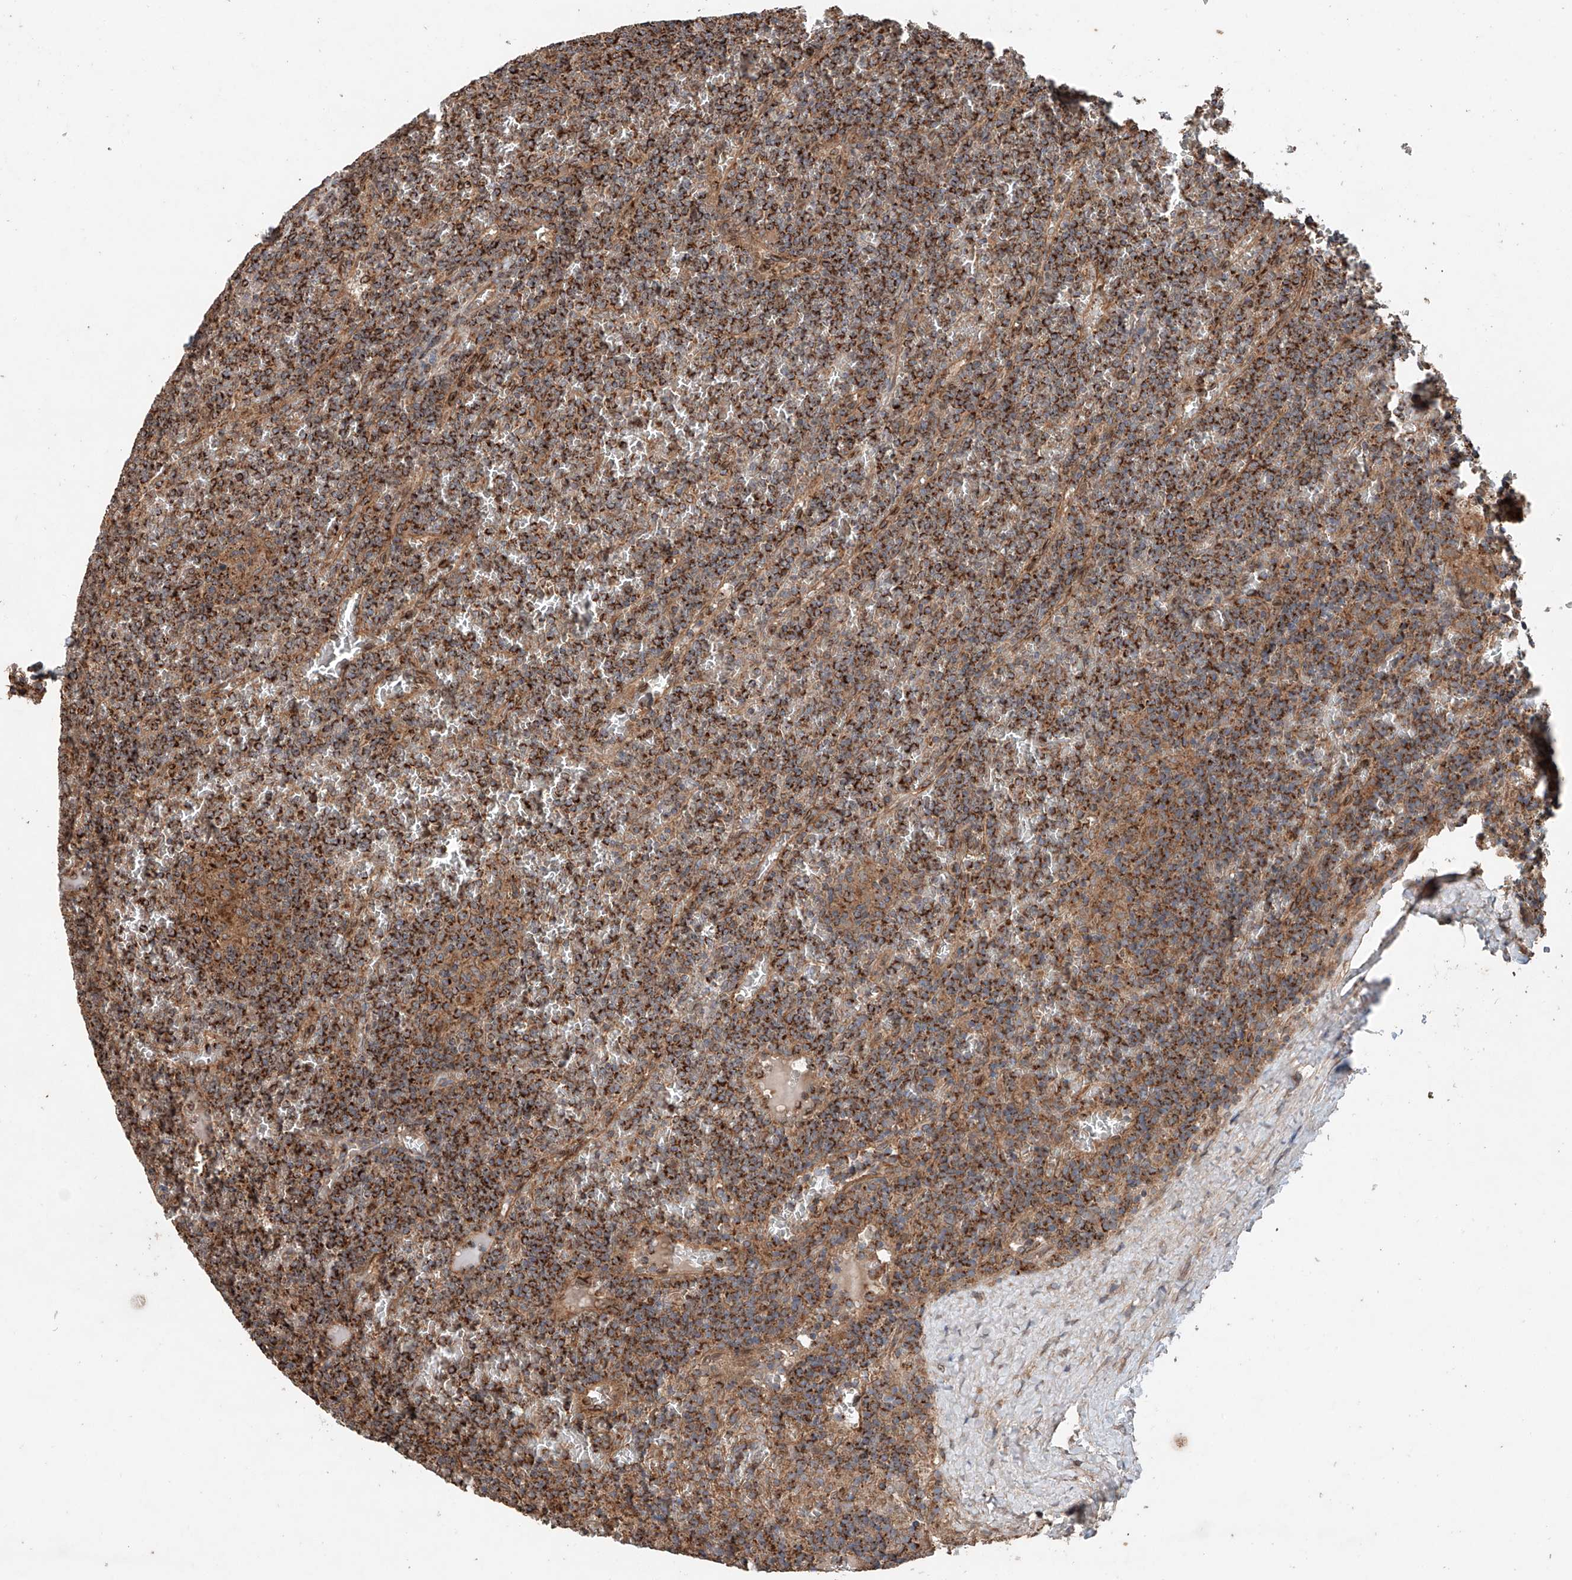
{"staining": {"intensity": "strong", "quantity": ">75%", "location": "cytoplasmic/membranous"}, "tissue": "lymphoma", "cell_type": "Tumor cells", "image_type": "cancer", "snomed": [{"axis": "morphology", "description": "Malignant lymphoma, non-Hodgkin's type, Low grade"}, {"axis": "topography", "description": "Spleen"}], "caption": "Immunohistochemical staining of lymphoma demonstrates high levels of strong cytoplasmic/membranous protein positivity in about >75% of tumor cells.", "gene": "AP4B1", "patient": {"sex": "female", "age": 19}}